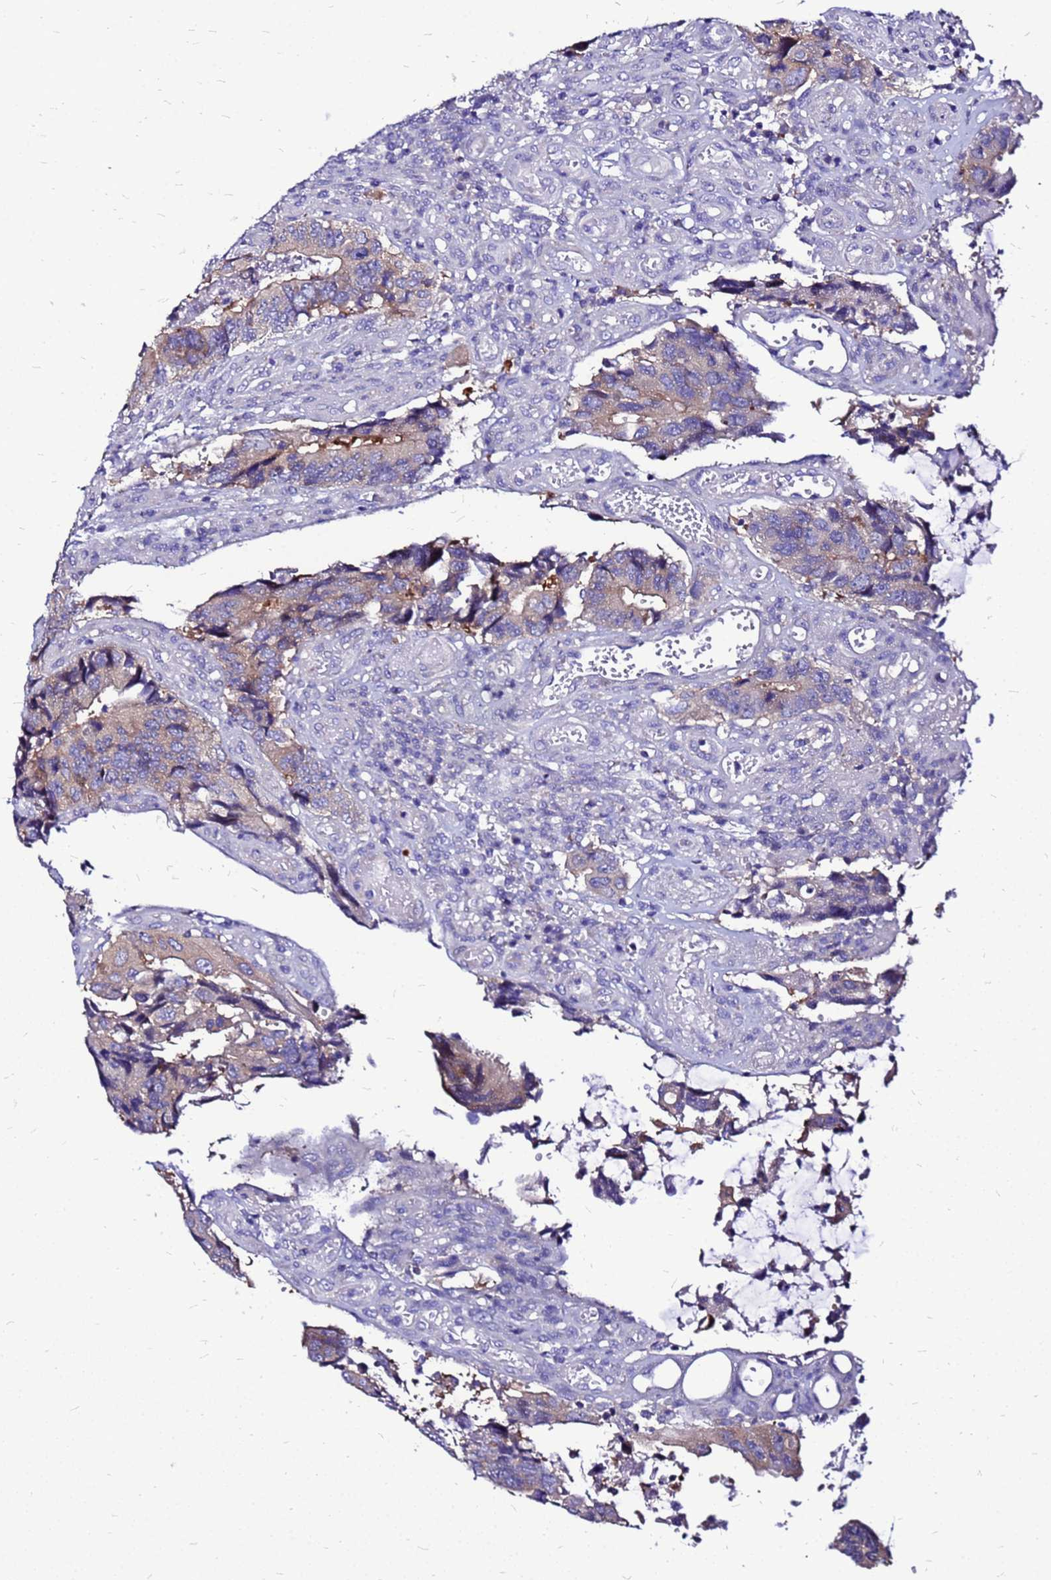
{"staining": {"intensity": "weak", "quantity": "25%-75%", "location": "cytoplasmic/membranous"}, "tissue": "colorectal cancer", "cell_type": "Tumor cells", "image_type": "cancer", "snomed": [{"axis": "morphology", "description": "Adenocarcinoma, NOS"}, {"axis": "topography", "description": "Colon"}], "caption": "A high-resolution photomicrograph shows immunohistochemistry (IHC) staining of adenocarcinoma (colorectal), which displays weak cytoplasmic/membranous positivity in approximately 25%-75% of tumor cells. The protein is stained brown, and the nuclei are stained in blue (DAB (3,3'-diaminobenzidine) IHC with brightfield microscopy, high magnification).", "gene": "ARHGEF5", "patient": {"sex": "male", "age": 87}}